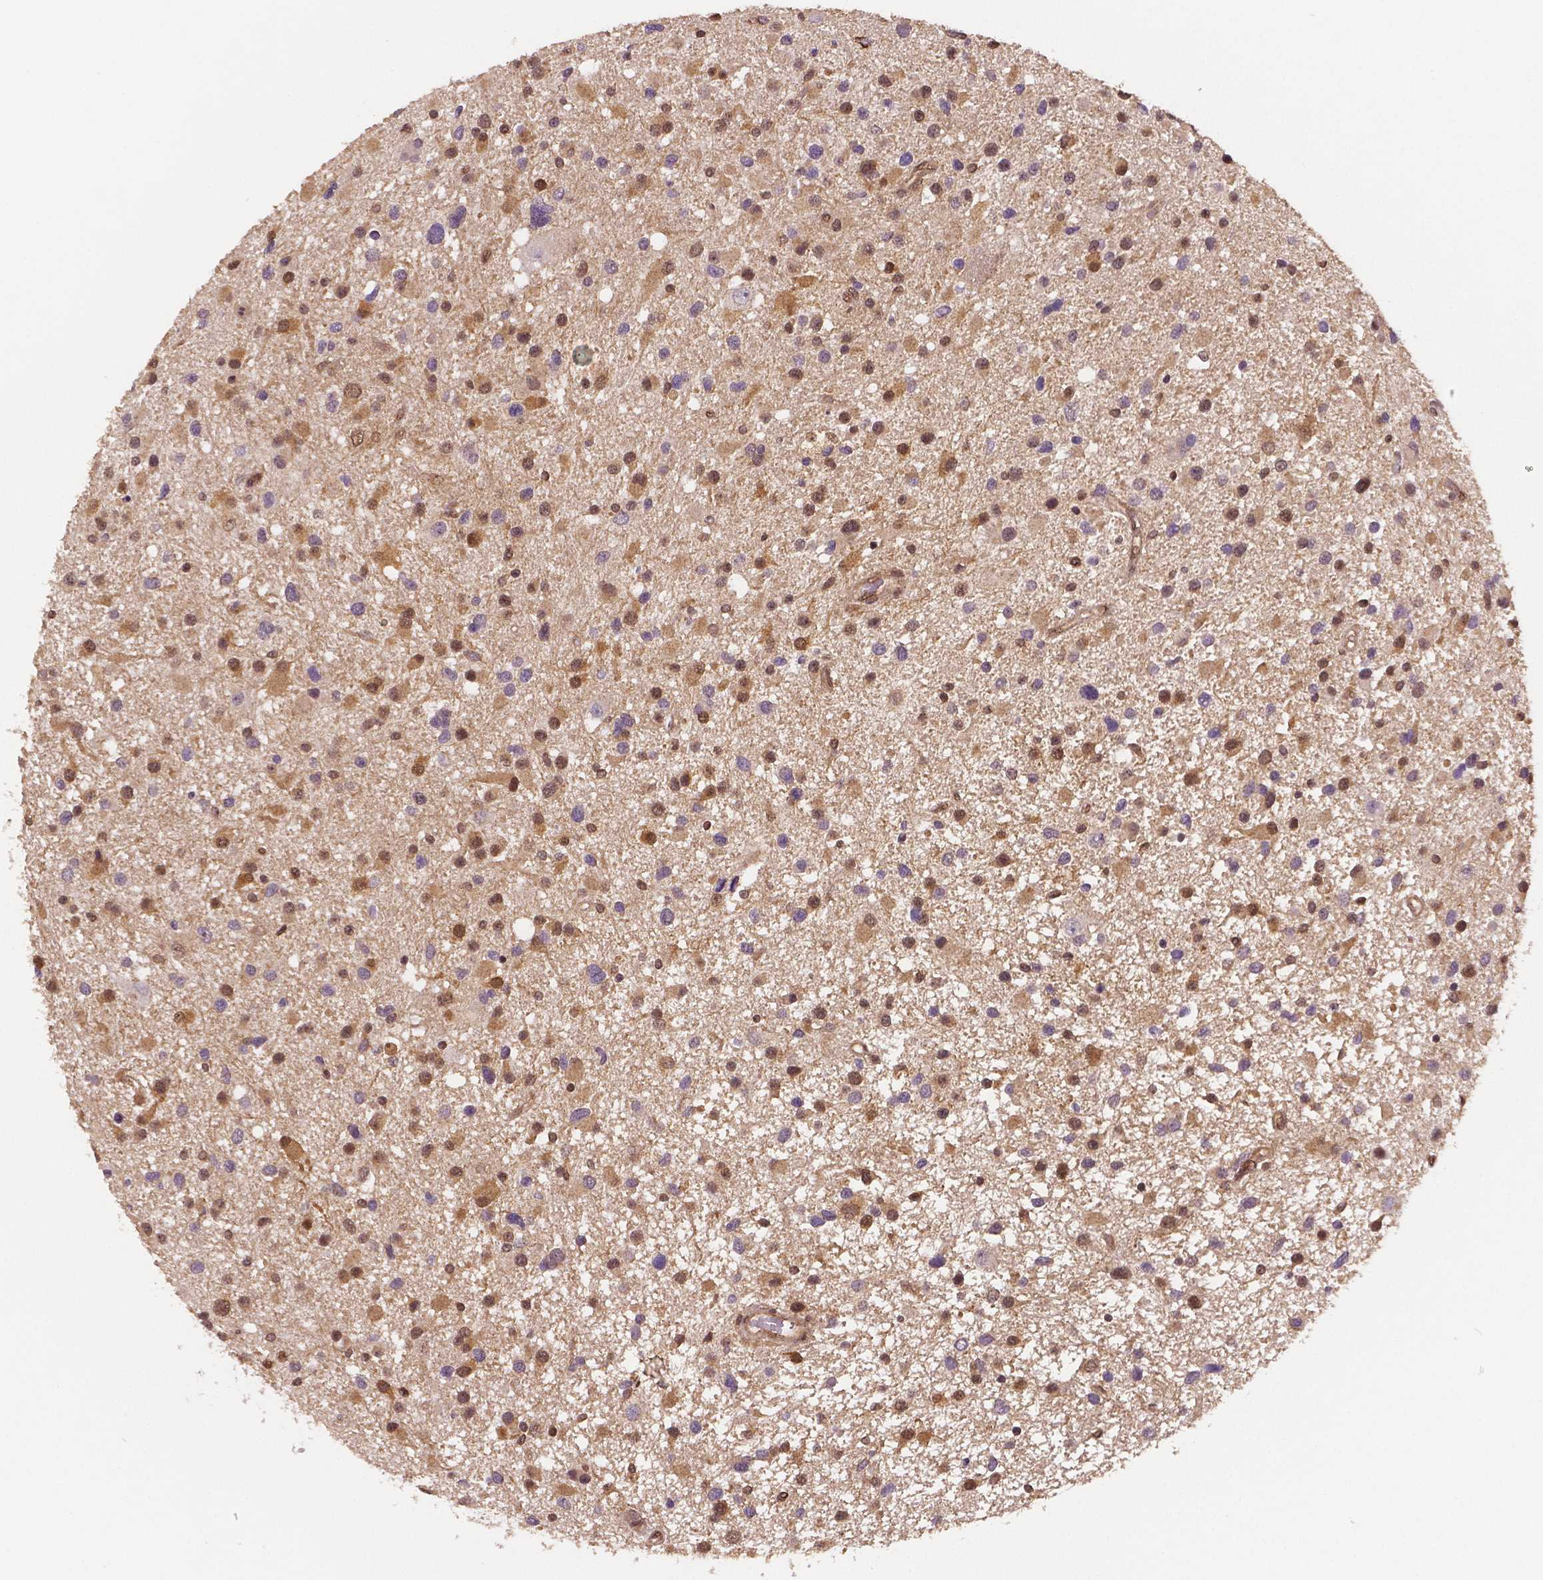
{"staining": {"intensity": "moderate", "quantity": "25%-75%", "location": "cytoplasmic/membranous,nuclear"}, "tissue": "glioma", "cell_type": "Tumor cells", "image_type": "cancer", "snomed": [{"axis": "morphology", "description": "Glioma, malignant, Low grade"}, {"axis": "topography", "description": "Brain"}], "caption": "Glioma stained with a protein marker displays moderate staining in tumor cells.", "gene": "STAT3", "patient": {"sex": "female", "age": 32}}